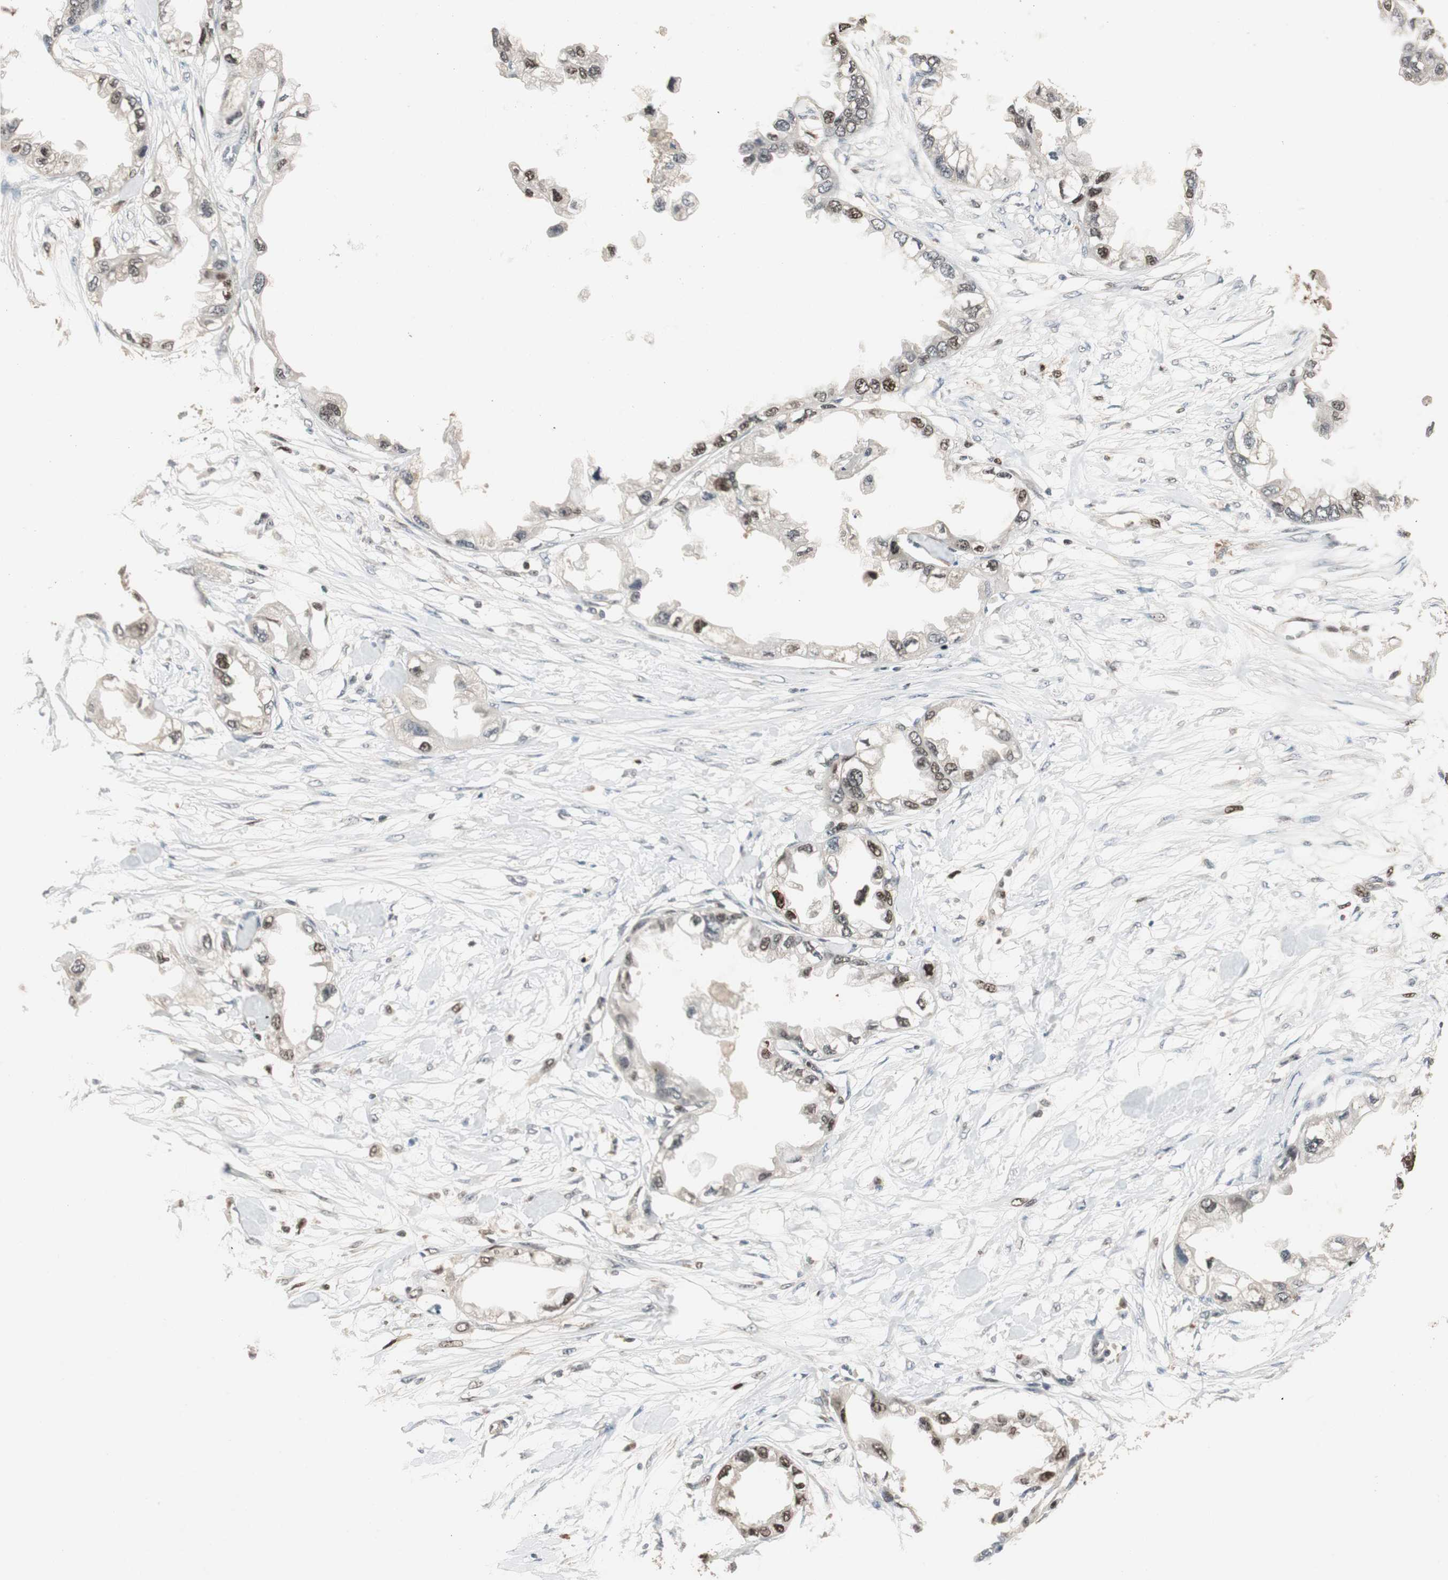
{"staining": {"intensity": "moderate", "quantity": "<25%", "location": "nuclear"}, "tissue": "endometrial cancer", "cell_type": "Tumor cells", "image_type": "cancer", "snomed": [{"axis": "morphology", "description": "Adenocarcinoma, NOS"}, {"axis": "topography", "description": "Endometrium"}], "caption": "Moderate nuclear positivity is present in approximately <25% of tumor cells in endometrial adenocarcinoma.", "gene": "FEN1", "patient": {"sex": "female", "age": 67}}